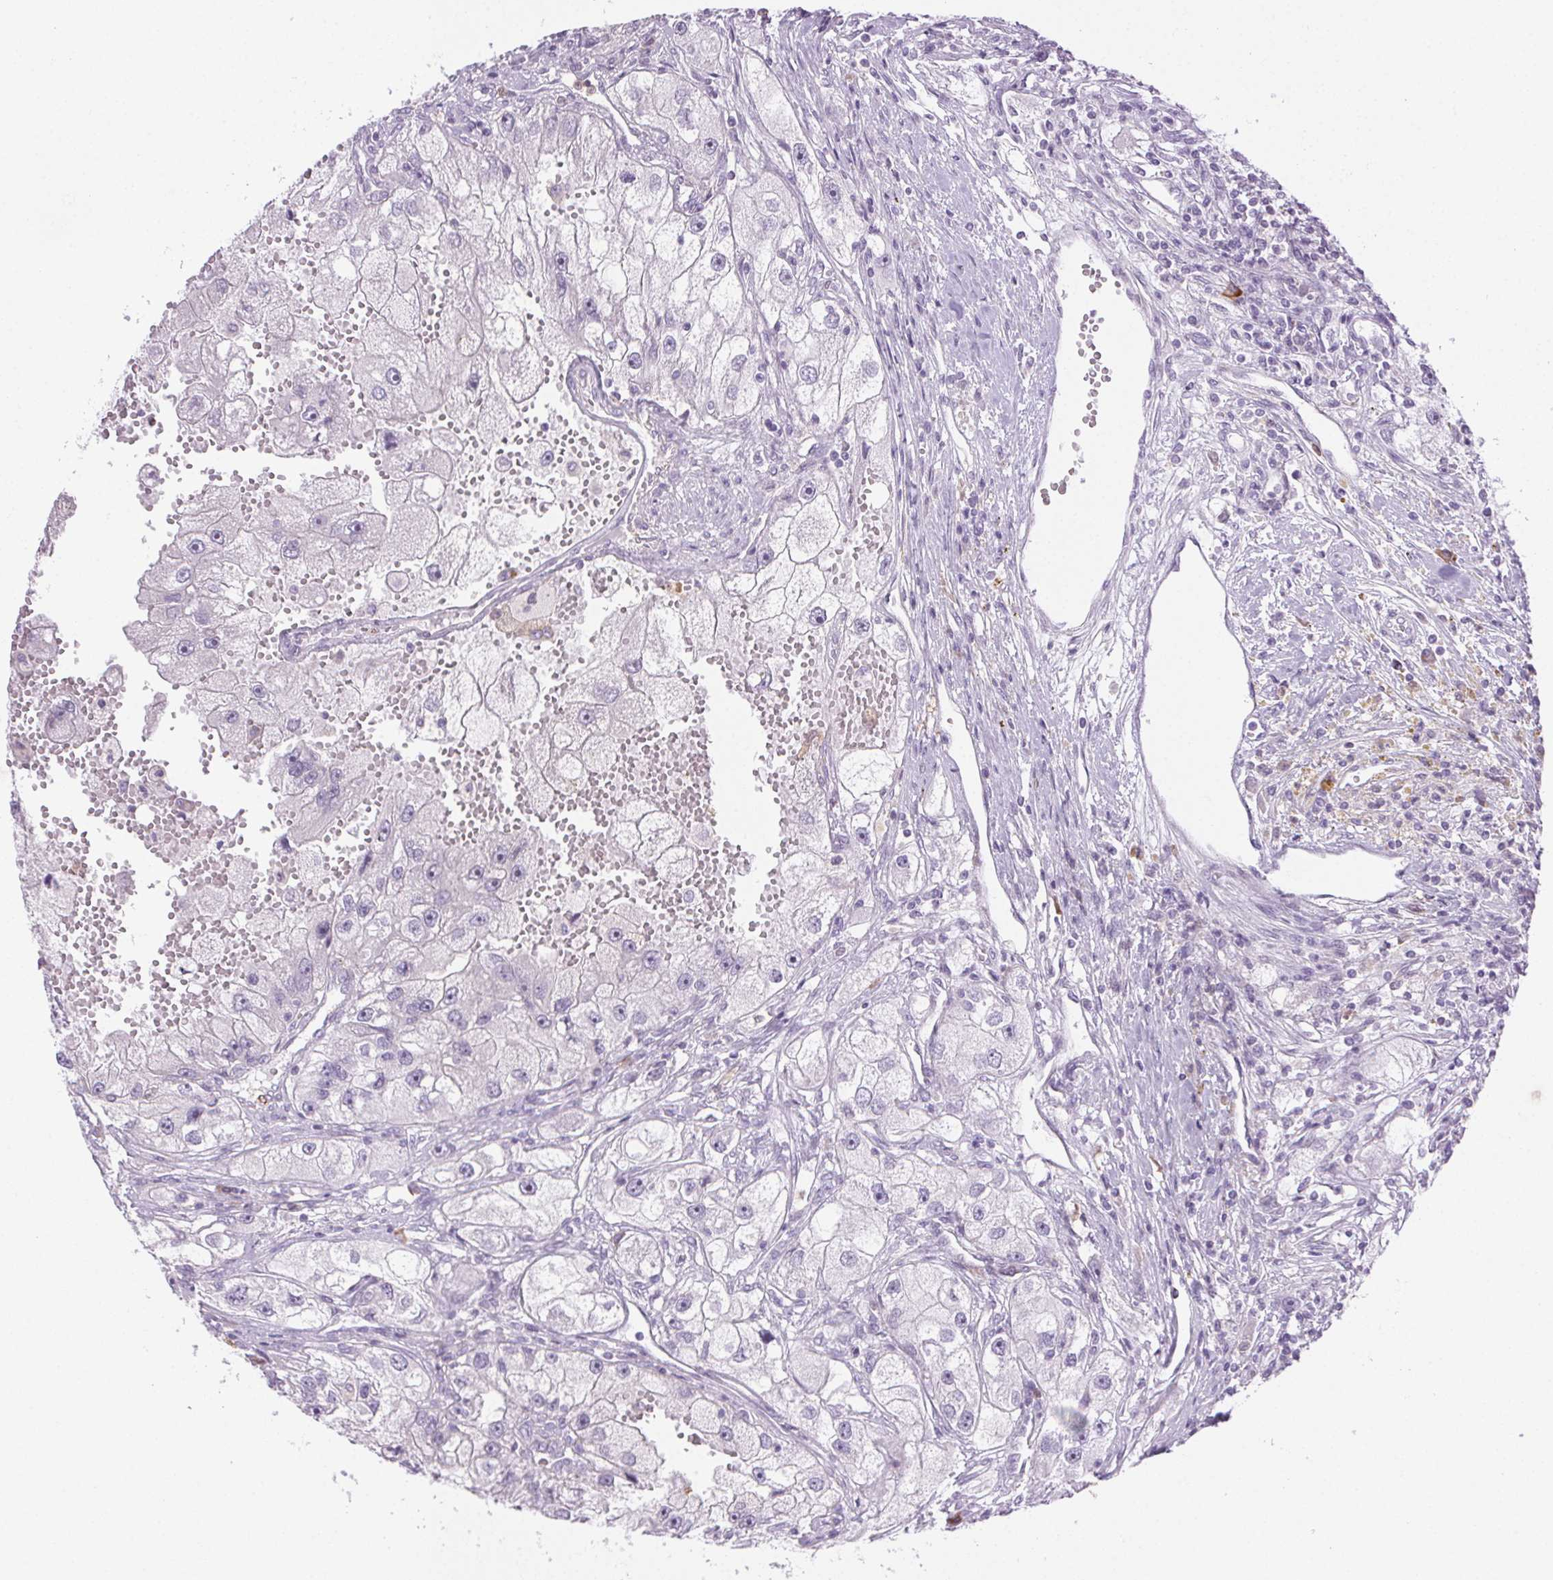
{"staining": {"intensity": "negative", "quantity": "none", "location": "none"}, "tissue": "renal cancer", "cell_type": "Tumor cells", "image_type": "cancer", "snomed": [{"axis": "morphology", "description": "Adenocarcinoma, NOS"}, {"axis": "topography", "description": "Kidney"}], "caption": "Immunohistochemistry (IHC) photomicrograph of neoplastic tissue: adenocarcinoma (renal) stained with DAB demonstrates no significant protein positivity in tumor cells.", "gene": "TMEM45A", "patient": {"sex": "male", "age": 63}}